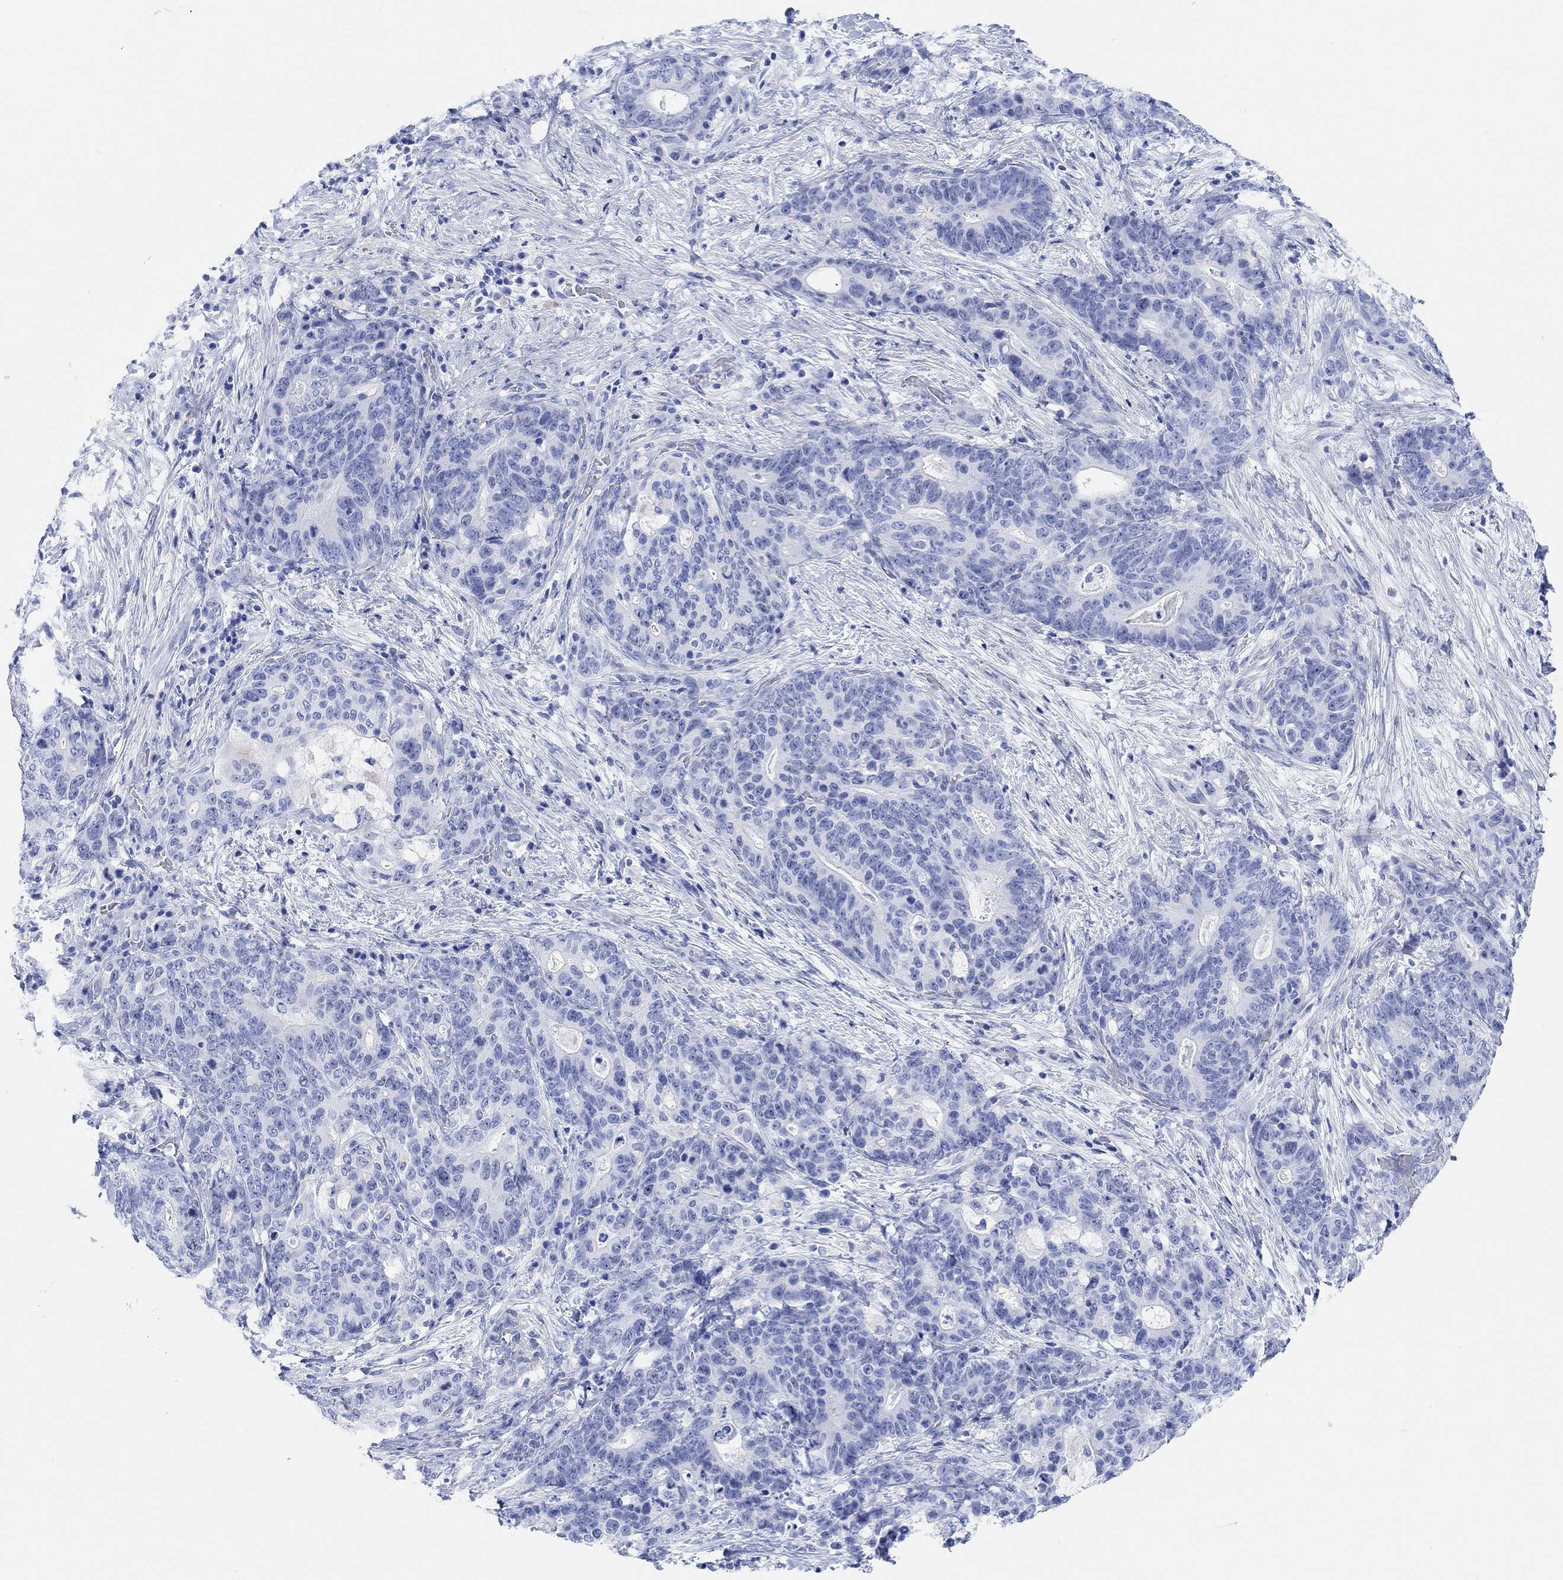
{"staining": {"intensity": "negative", "quantity": "none", "location": "none"}, "tissue": "stomach cancer", "cell_type": "Tumor cells", "image_type": "cancer", "snomed": [{"axis": "morphology", "description": "Normal tissue, NOS"}, {"axis": "morphology", "description": "Adenocarcinoma, NOS"}, {"axis": "topography", "description": "Stomach"}], "caption": "The image shows no staining of tumor cells in stomach cancer (adenocarcinoma). Brightfield microscopy of immunohistochemistry (IHC) stained with DAB (brown) and hematoxylin (blue), captured at high magnification.", "gene": "ANKRD33", "patient": {"sex": "female", "age": 64}}